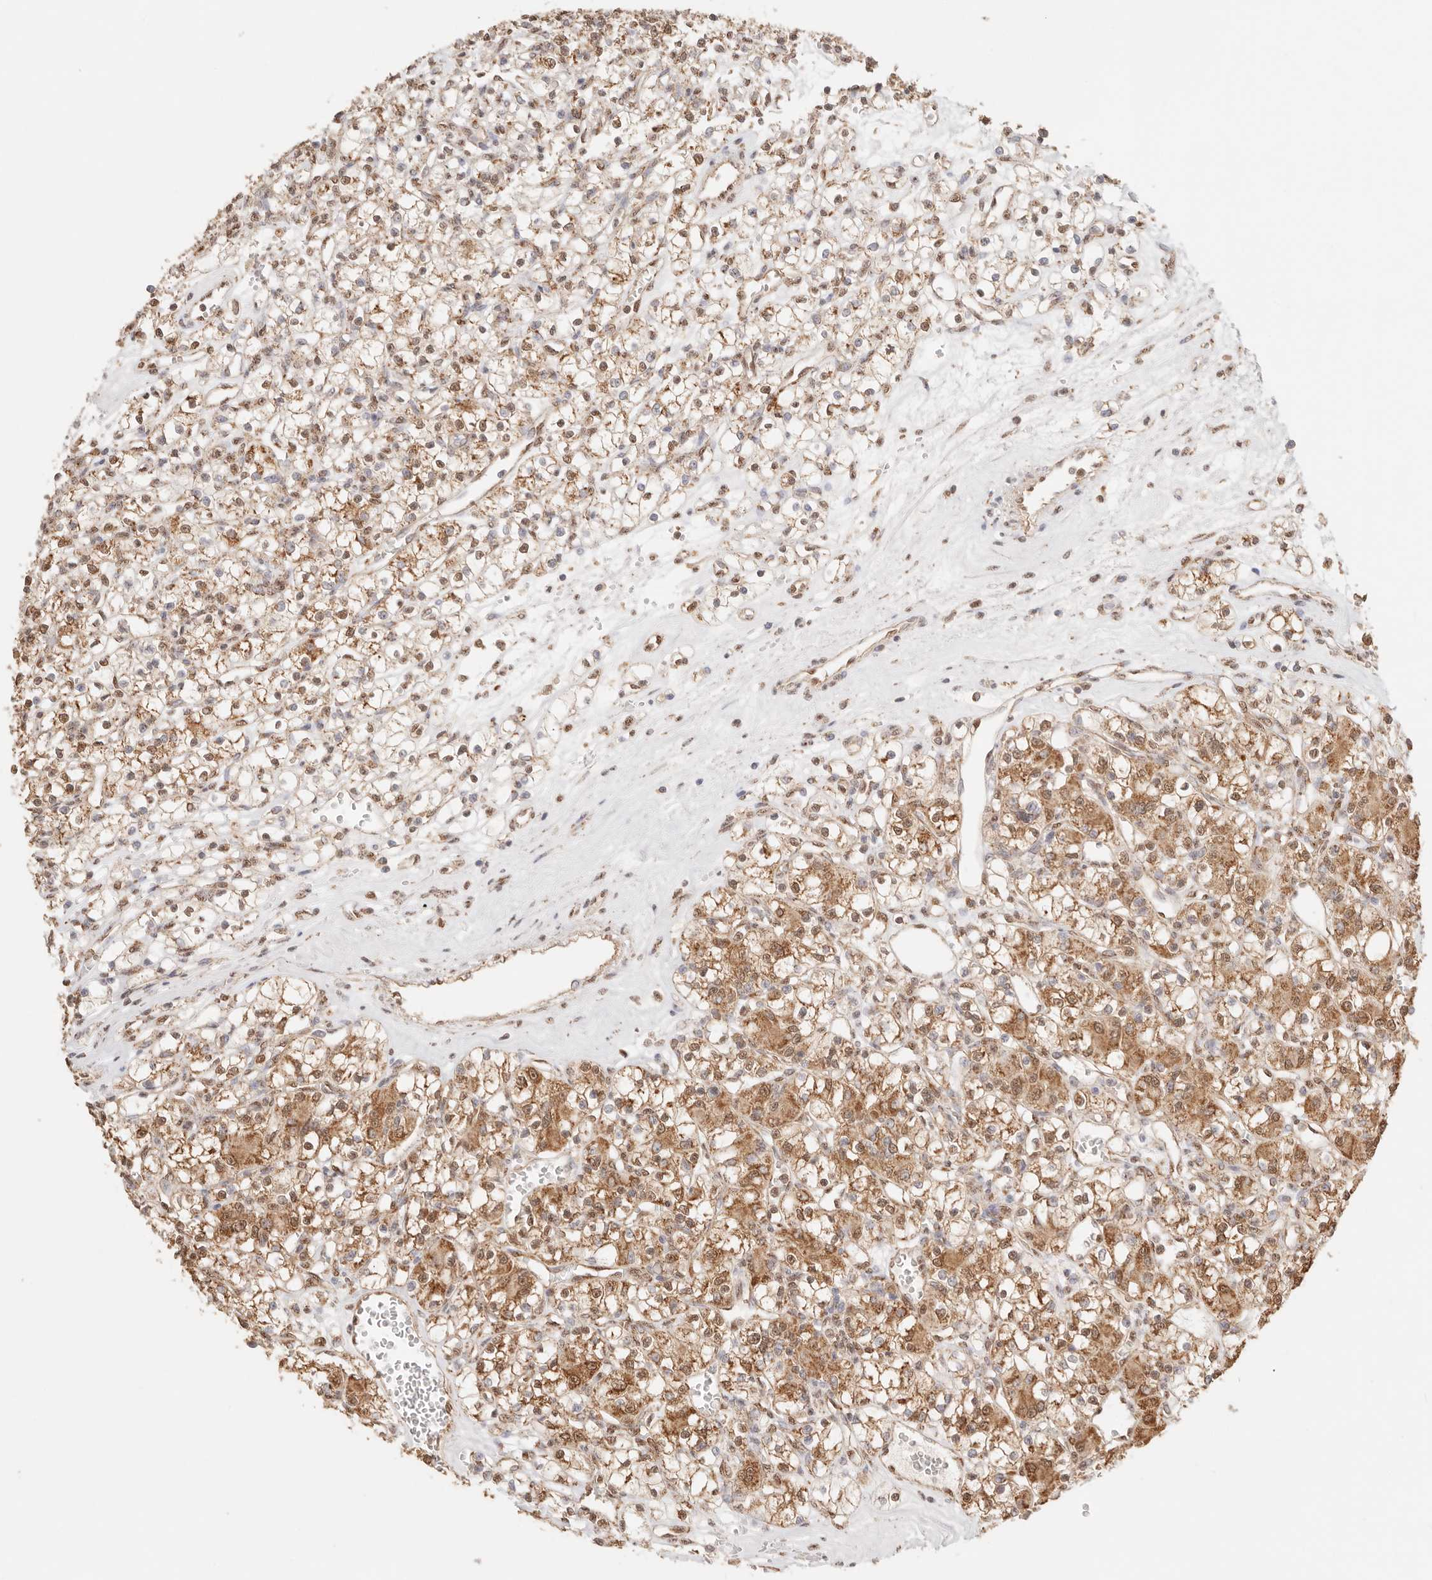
{"staining": {"intensity": "moderate", "quantity": ">75%", "location": "cytoplasmic/membranous,nuclear"}, "tissue": "renal cancer", "cell_type": "Tumor cells", "image_type": "cancer", "snomed": [{"axis": "morphology", "description": "Adenocarcinoma, NOS"}, {"axis": "topography", "description": "Kidney"}], "caption": "The immunohistochemical stain highlights moderate cytoplasmic/membranous and nuclear positivity in tumor cells of renal cancer tissue.", "gene": "IL1R2", "patient": {"sex": "female", "age": 59}}